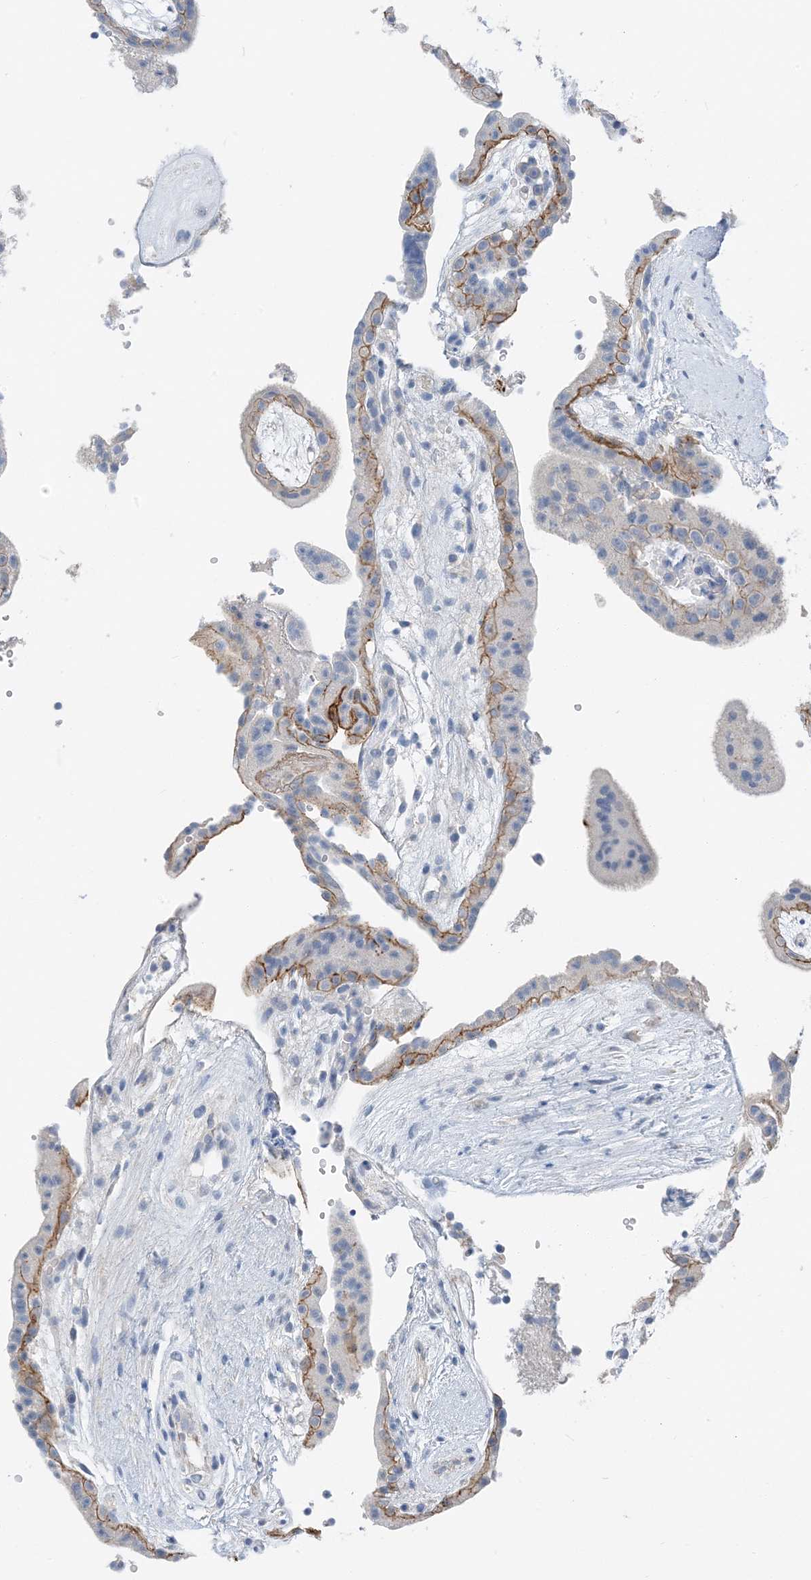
{"staining": {"intensity": "moderate", "quantity": "25%-75%", "location": "cytoplasmic/membranous"}, "tissue": "placenta", "cell_type": "Decidual cells", "image_type": "normal", "snomed": [{"axis": "morphology", "description": "Normal tissue, NOS"}, {"axis": "topography", "description": "Placenta"}], "caption": "Protein expression analysis of normal human placenta reveals moderate cytoplasmic/membranous positivity in about 25%-75% of decidual cells. The staining was performed using DAB (3,3'-diaminobenzidine) to visualize the protein expression in brown, while the nuclei were stained in blue with hematoxylin (Magnification: 20x).", "gene": "NCOA7", "patient": {"sex": "female", "age": 18}}